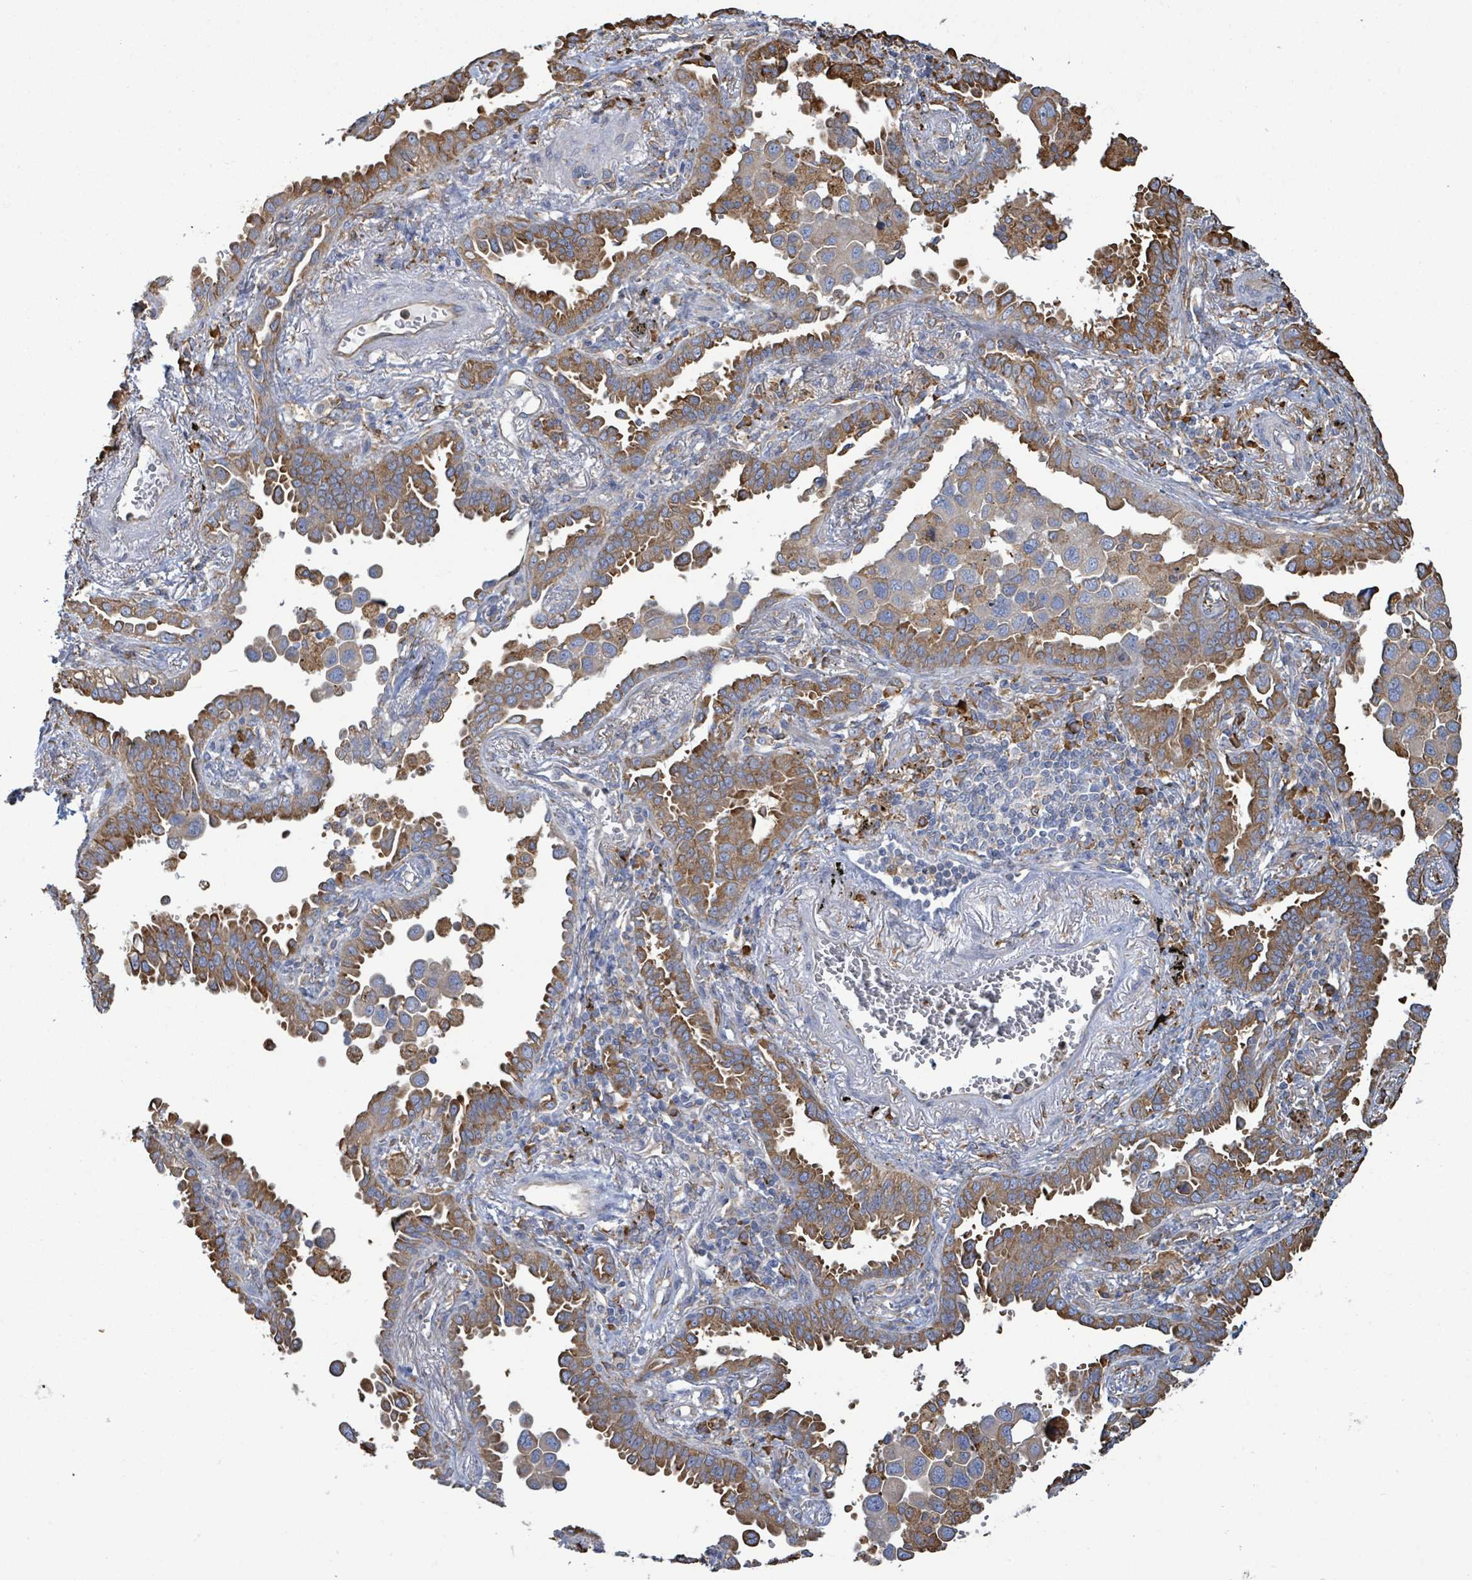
{"staining": {"intensity": "moderate", "quantity": ">75%", "location": "cytoplasmic/membranous"}, "tissue": "lung cancer", "cell_type": "Tumor cells", "image_type": "cancer", "snomed": [{"axis": "morphology", "description": "Adenocarcinoma, NOS"}, {"axis": "topography", "description": "Lung"}], "caption": "Adenocarcinoma (lung) tissue displays moderate cytoplasmic/membranous staining in approximately >75% of tumor cells", "gene": "RFPL4A", "patient": {"sex": "male", "age": 67}}